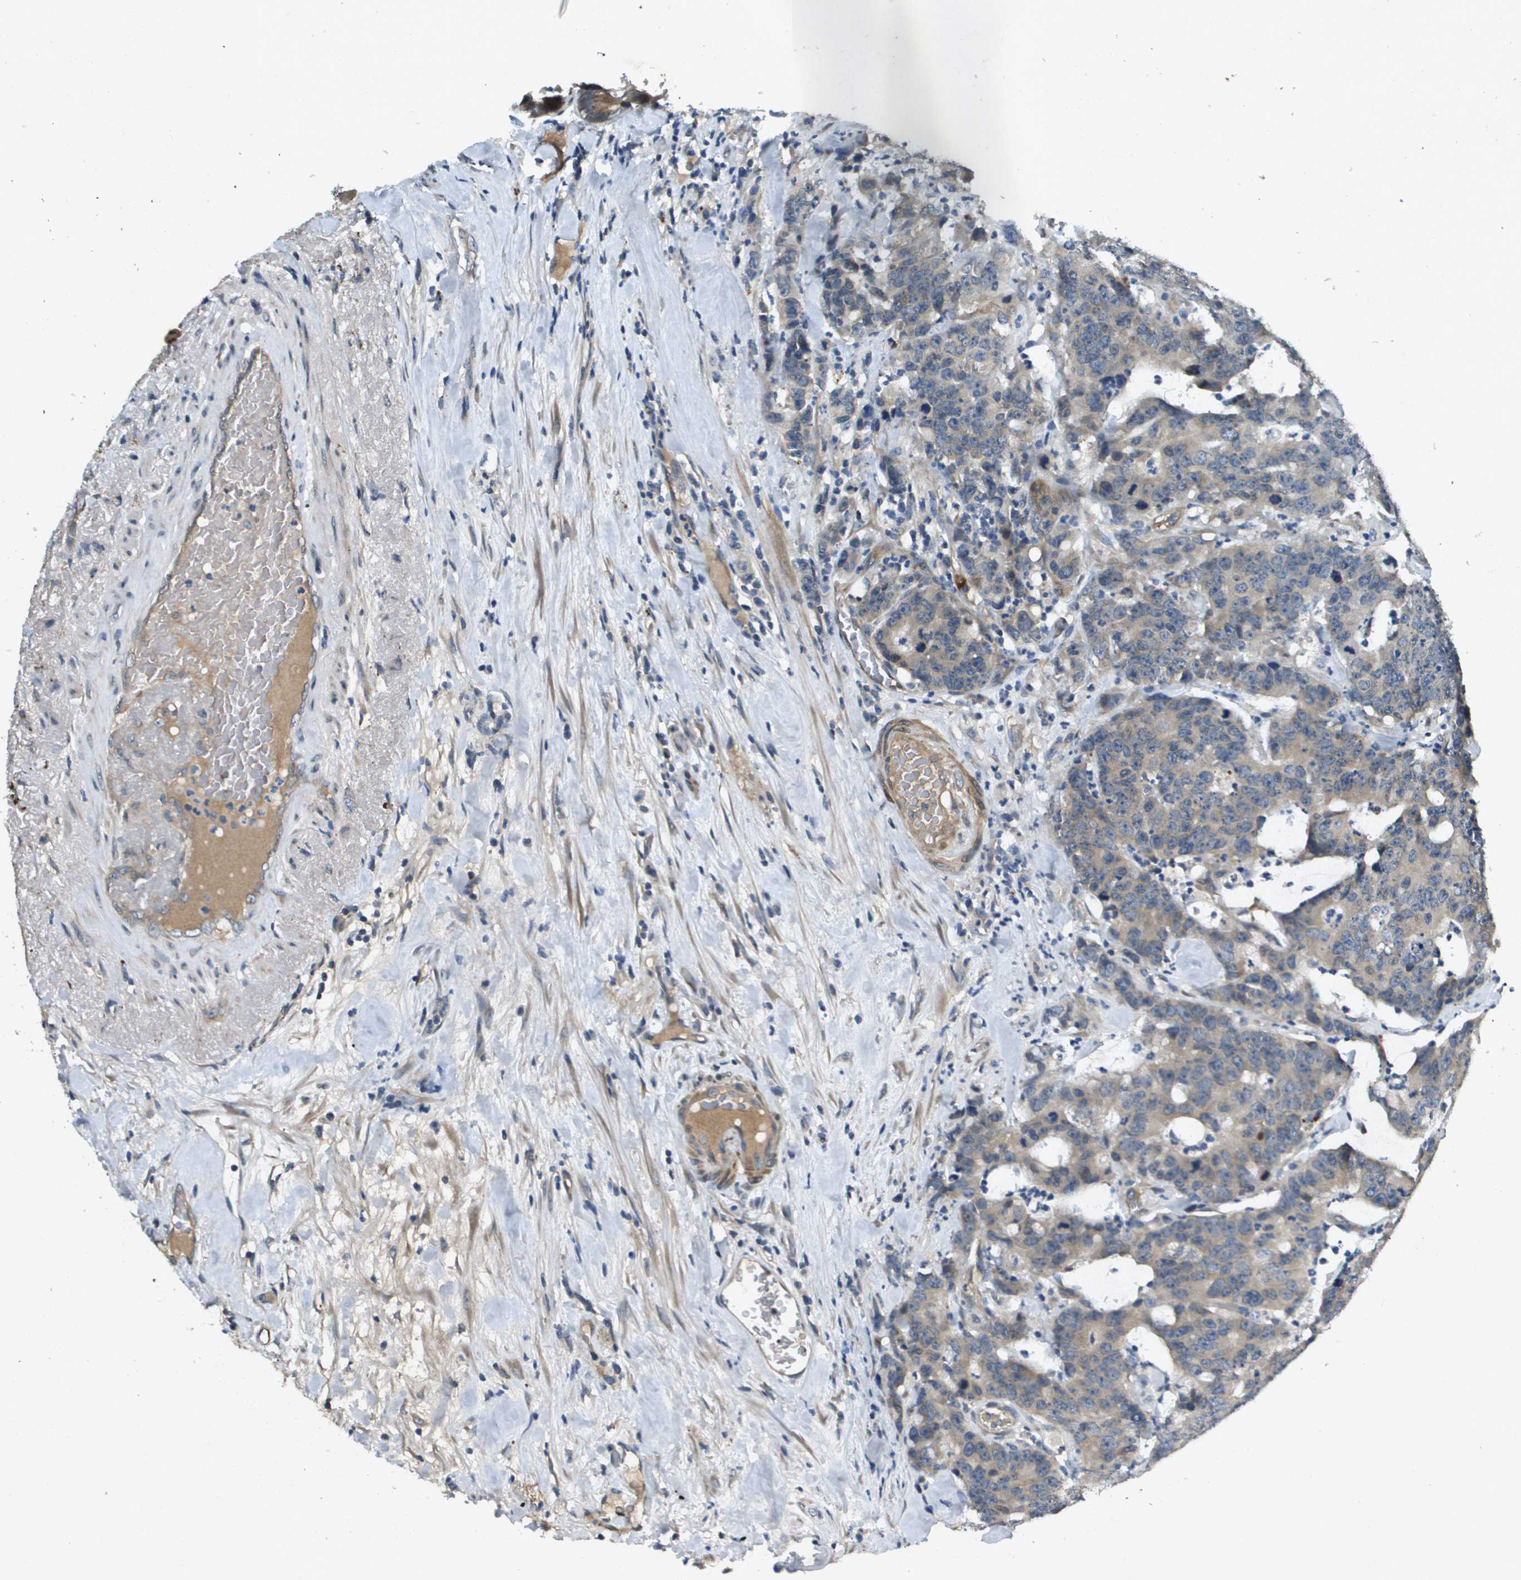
{"staining": {"intensity": "weak", "quantity": ">75%", "location": "cytoplasmic/membranous"}, "tissue": "colorectal cancer", "cell_type": "Tumor cells", "image_type": "cancer", "snomed": [{"axis": "morphology", "description": "Adenocarcinoma, NOS"}, {"axis": "topography", "description": "Colon"}], "caption": "Human colorectal cancer (adenocarcinoma) stained with a brown dye displays weak cytoplasmic/membranous positive expression in approximately >75% of tumor cells.", "gene": "PGAP3", "patient": {"sex": "female", "age": 86}}